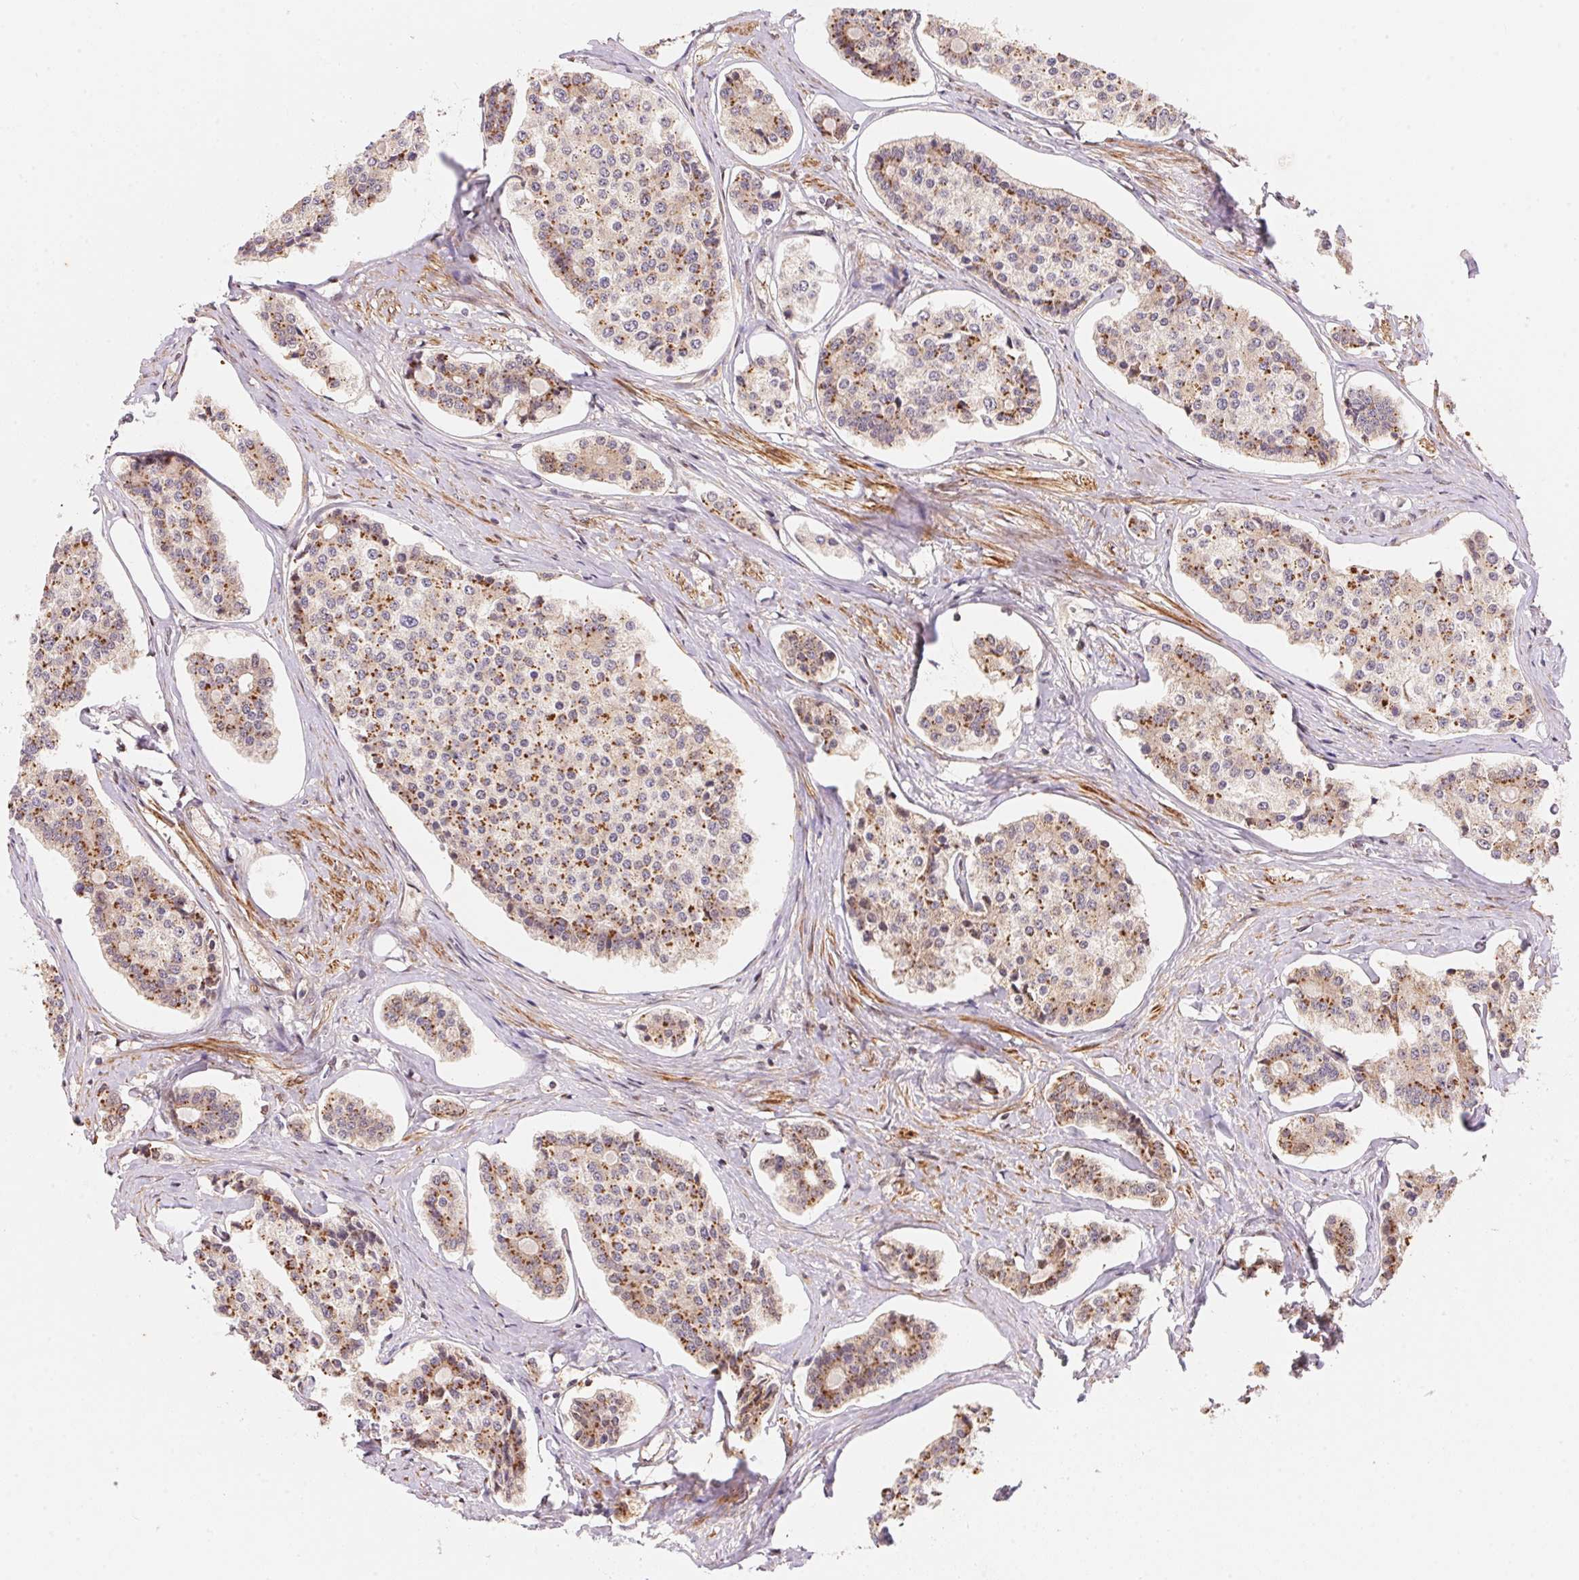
{"staining": {"intensity": "moderate", "quantity": "25%-75%", "location": "cytoplasmic/membranous"}, "tissue": "carcinoid", "cell_type": "Tumor cells", "image_type": "cancer", "snomed": [{"axis": "morphology", "description": "Carcinoid, malignant, NOS"}, {"axis": "topography", "description": "Small intestine"}], "caption": "High-magnification brightfield microscopy of carcinoid (malignant) stained with DAB (3,3'-diaminobenzidine) (brown) and counterstained with hematoxylin (blue). tumor cells exhibit moderate cytoplasmic/membranous expression is identified in approximately25%-75% of cells. (brown staining indicates protein expression, while blue staining denotes nuclei).", "gene": "TNIP2", "patient": {"sex": "female", "age": 65}}